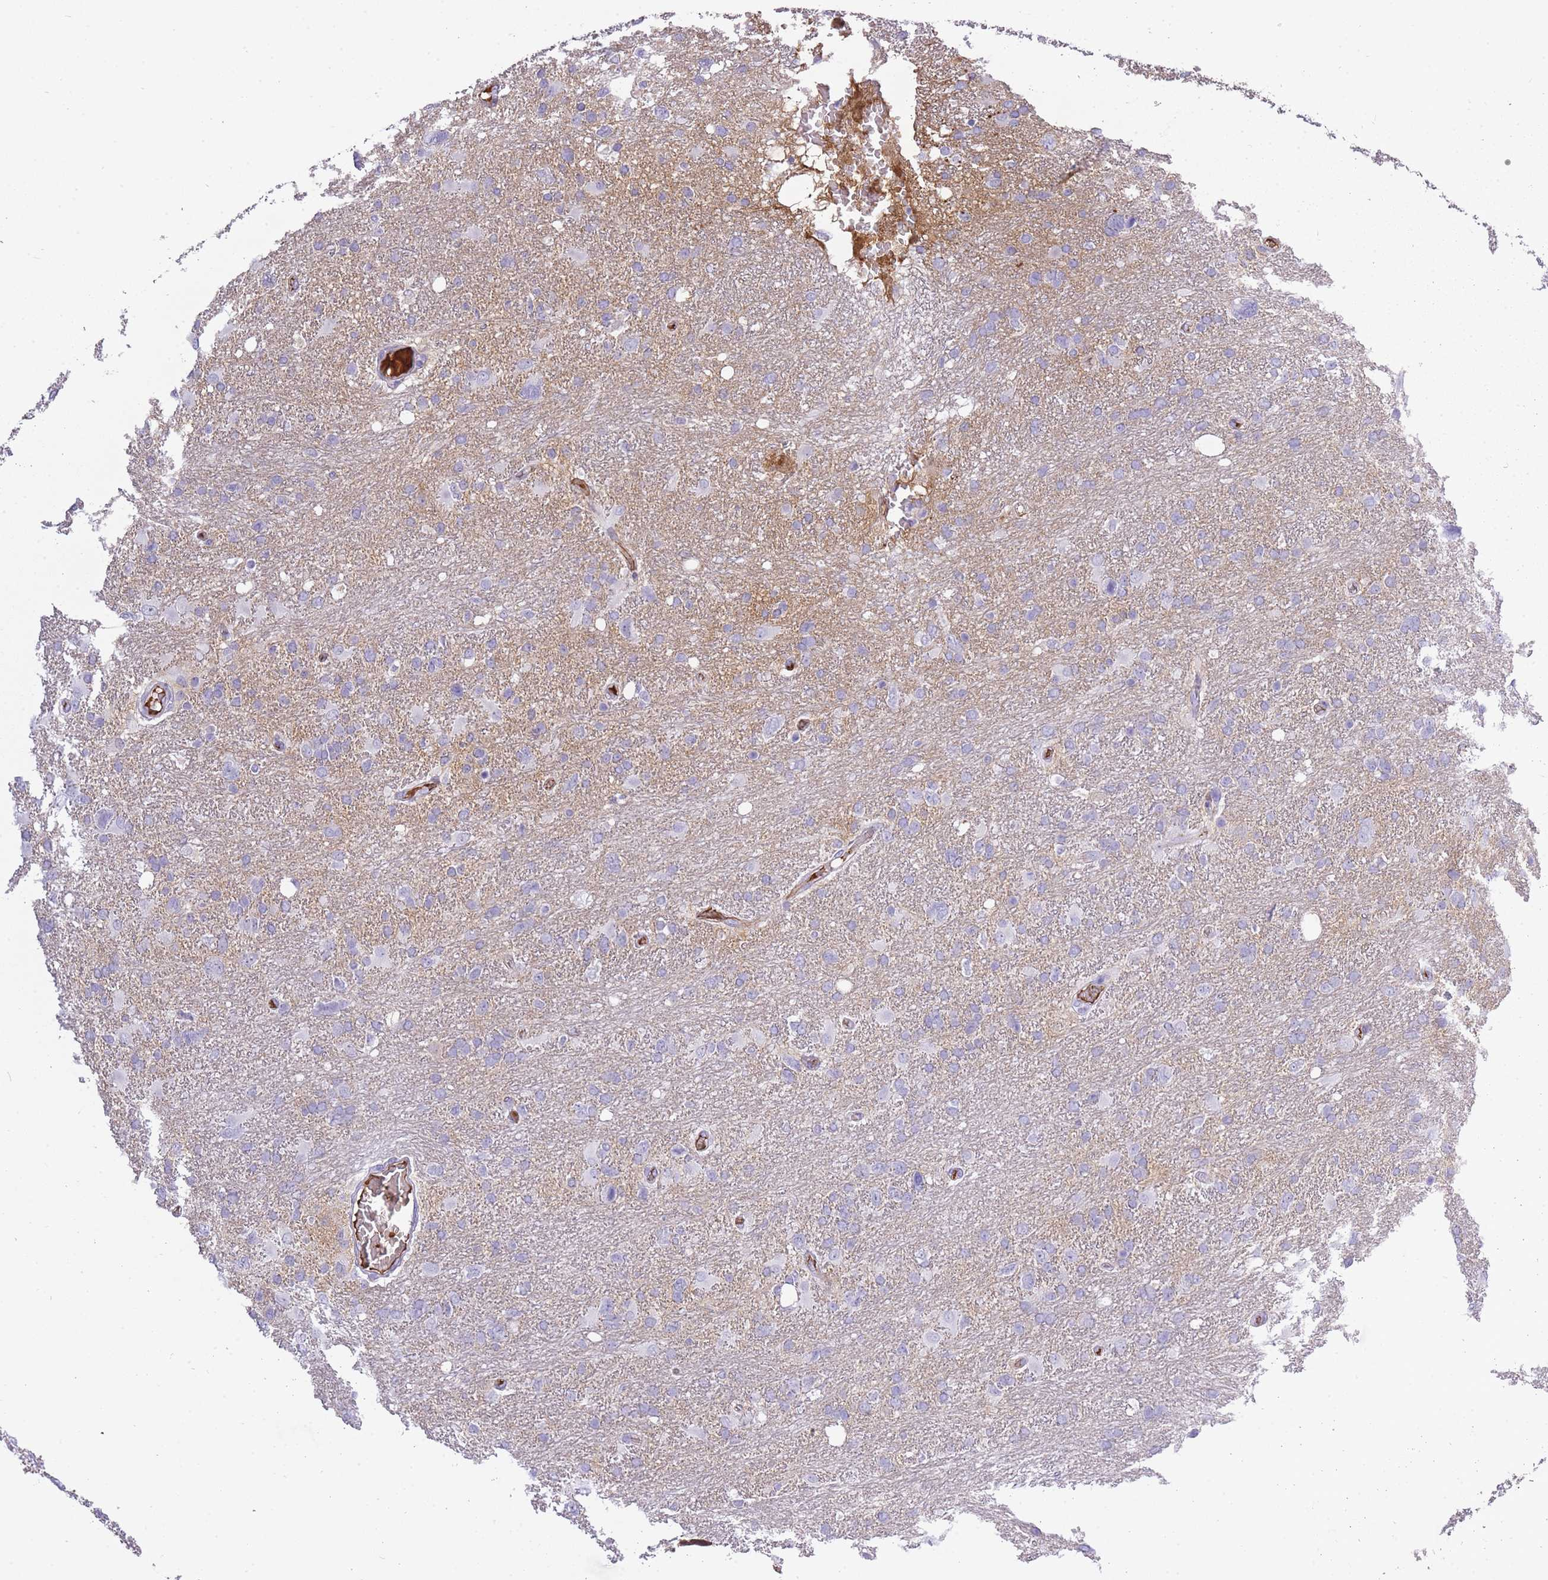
{"staining": {"intensity": "negative", "quantity": "none", "location": "none"}, "tissue": "glioma", "cell_type": "Tumor cells", "image_type": "cancer", "snomed": [{"axis": "morphology", "description": "Glioma, malignant, High grade"}, {"axis": "topography", "description": "Brain"}], "caption": "Micrograph shows no protein staining in tumor cells of malignant glioma (high-grade) tissue. Nuclei are stained in blue.", "gene": "IGKV1D-42", "patient": {"sex": "male", "age": 61}}